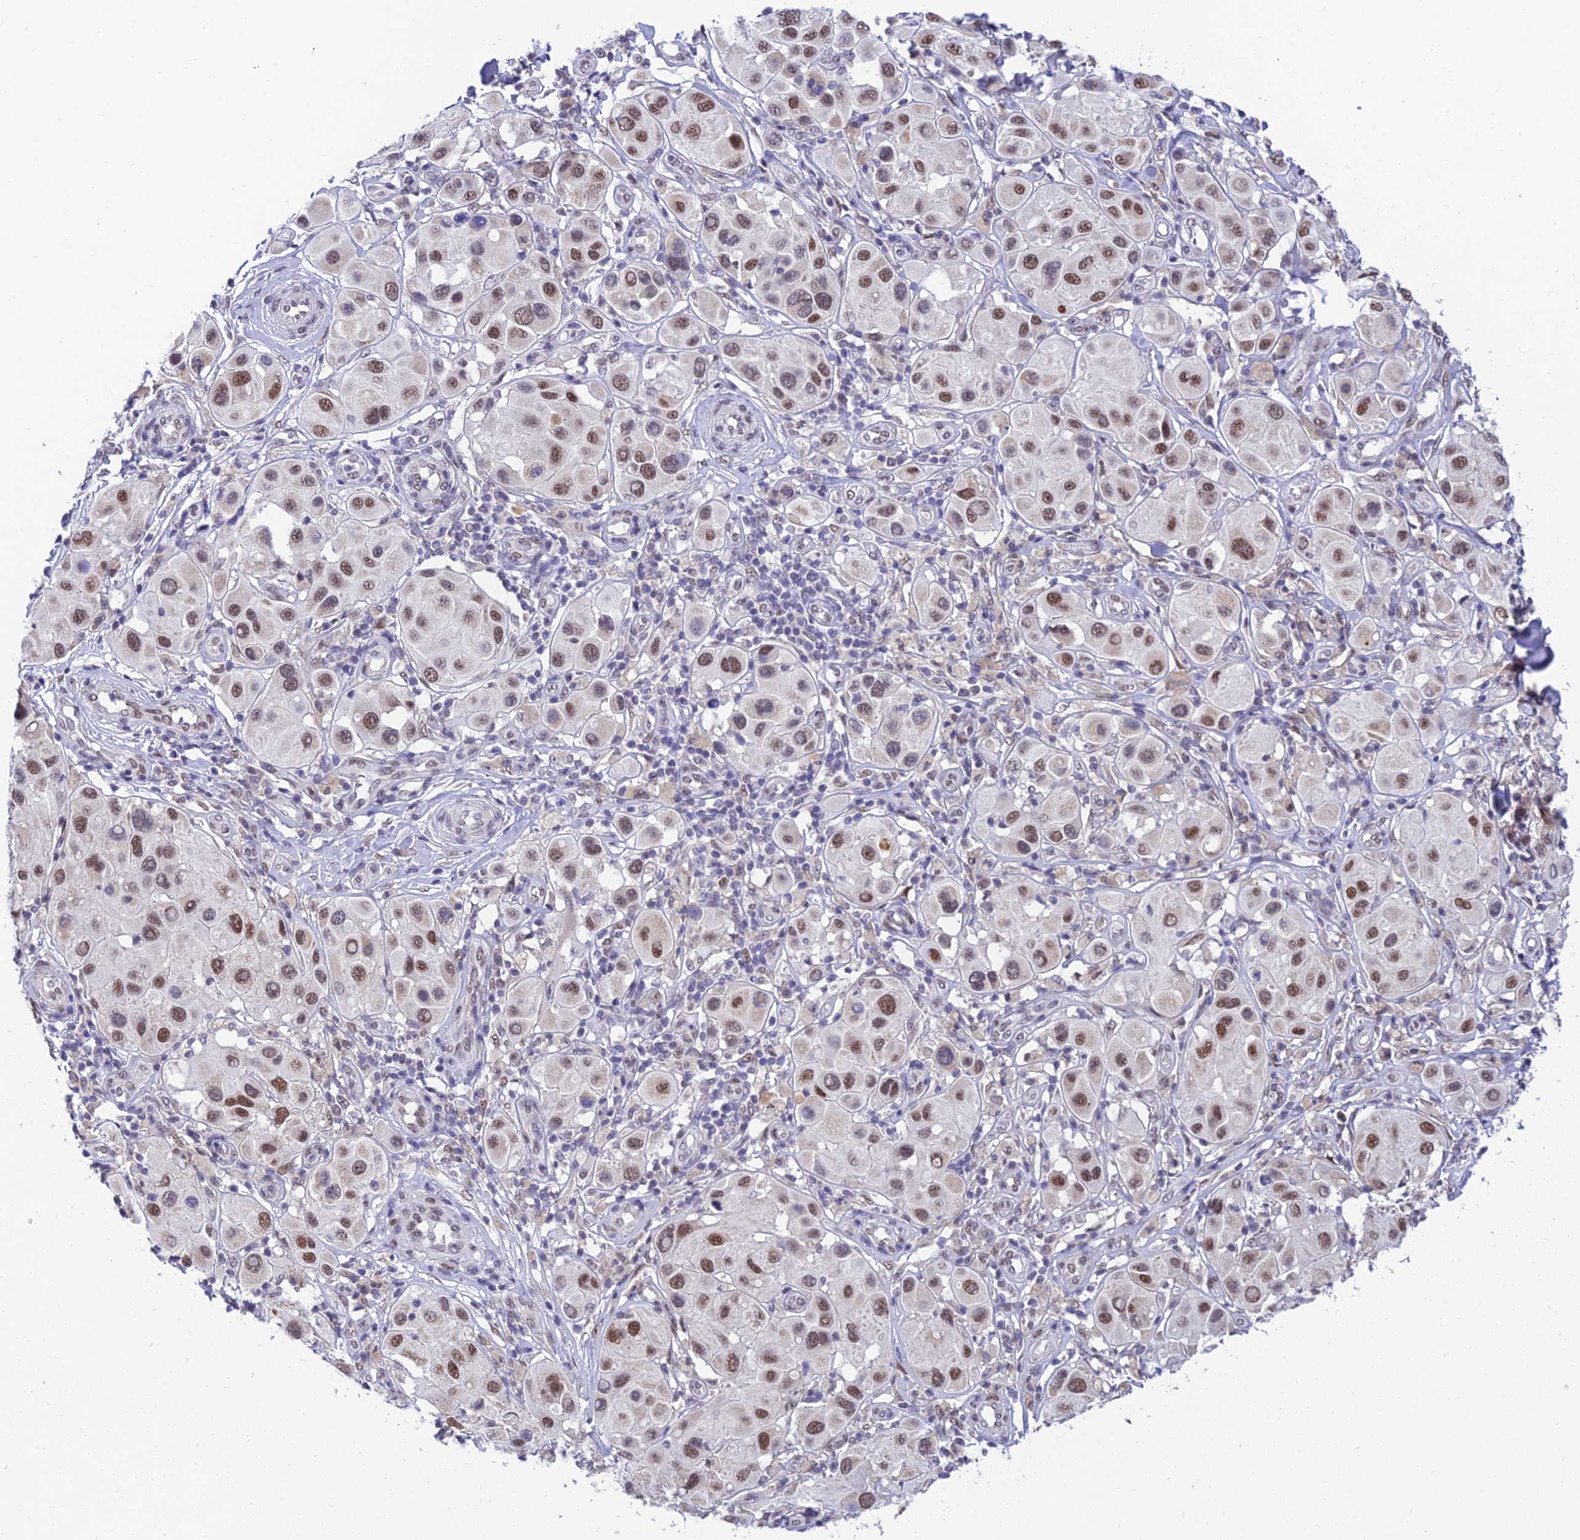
{"staining": {"intensity": "moderate", "quantity": ">75%", "location": "nuclear"}, "tissue": "melanoma", "cell_type": "Tumor cells", "image_type": "cancer", "snomed": [{"axis": "morphology", "description": "Malignant melanoma, Metastatic site"}, {"axis": "topography", "description": "Skin"}], "caption": "Melanoma stained with DAB (3,3'-diaminobenzidine) immunohistochemistry (IHC) demonstrates medium levels of moderate nuclear expression in about >75% of tumor cells. (DAB (3,3'-diaminobenzidine) = brown stain, brightfield microscopy at high magnification).", "gene": "C2orf49", "patient": {"sex": "male", "age": 41}}